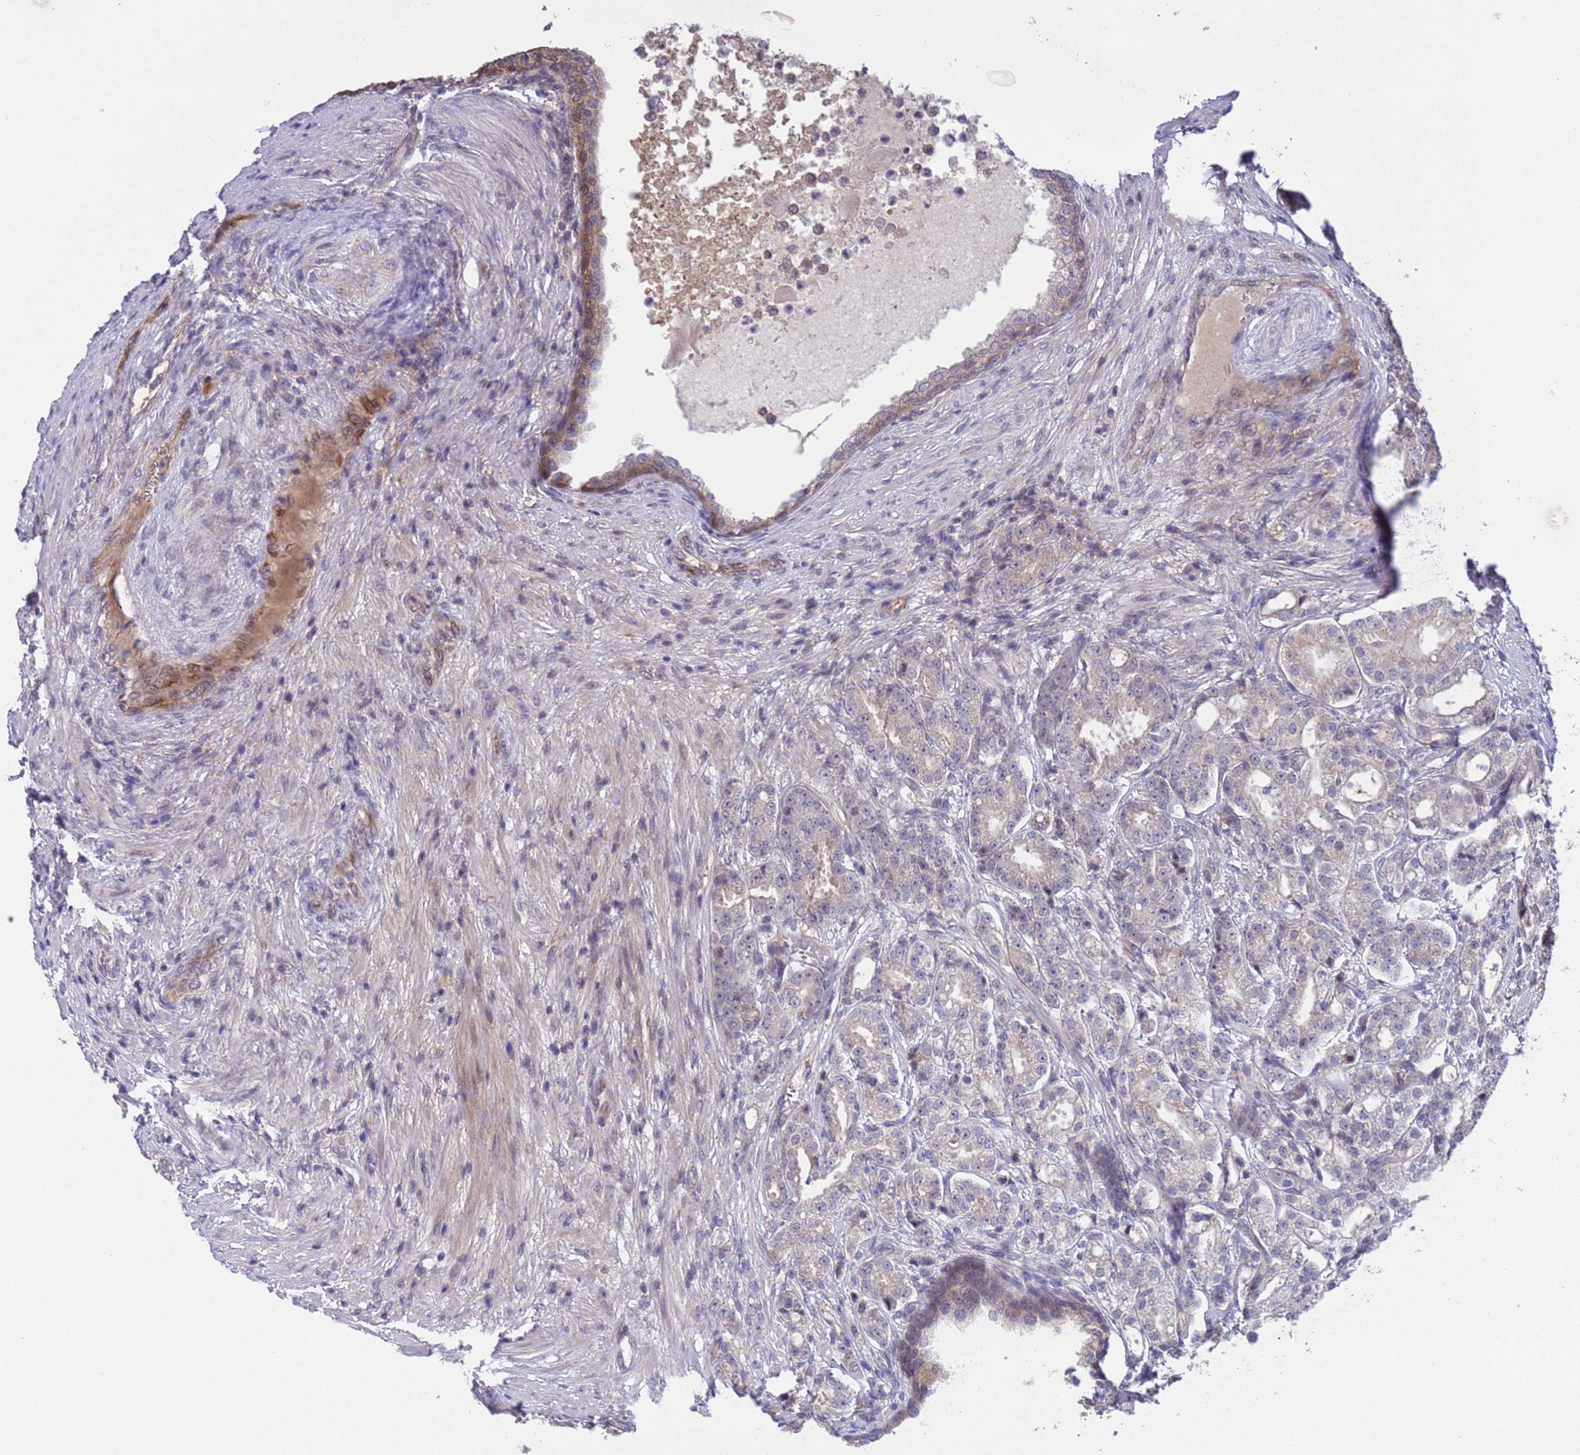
{"staining": {"intensity": "negative", "quantity": "none", "location": "none"}, "tissue": "prostate cancer", "cell_type": "Tumor cells", "image_type": "cancer", "snomed": [{"axis": "morphology", "description": "Adenocarcinoma, High grade"}, {"axis": "topography", "description": "Prostate"}], "caption": "This is a photomicrograph of IHC staining of prostate adenocarcinoma (high-grade), which shows no expression in tumor cells.", "gene": "GJA10", "patient": {"sex": "male", "age": 69}}